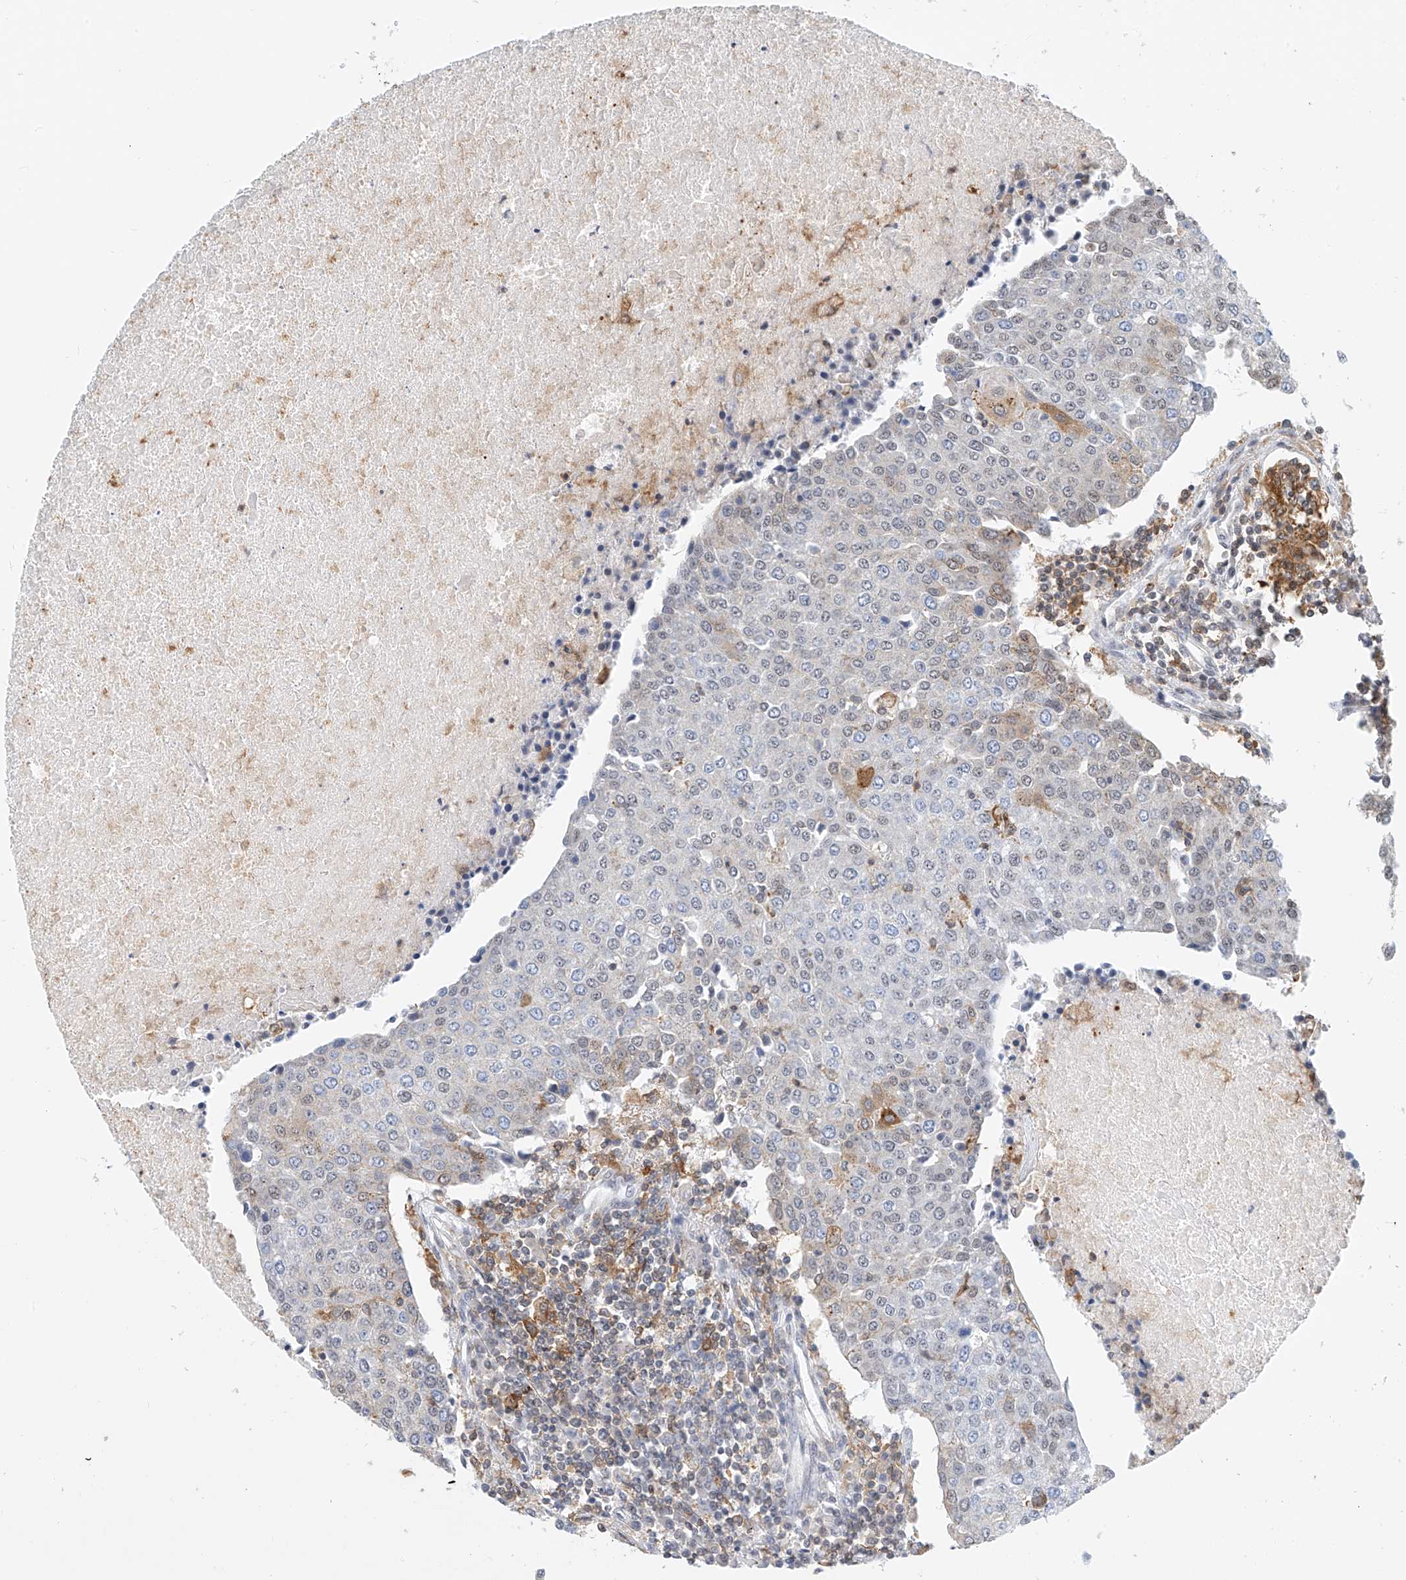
{"staining": {"intensity": "negative", "quantity": "none", "location": "none"}, "tissue": "urothelial cancer", "cell_type": "Tumor cells", "image_type": "cancer", "snomed": [{"axis": "morphology", "description": "Urothelial carcinoma, High grade"}, {"axis": "topography", "description": "Urinary bladder"}], "caption": "This is an immunohistochemistry (IHC) image of urothelial cancer. There is no staining in tumor cells.", "gene": "MICAL1", "patient": {"sex": "female", "age": 85}}